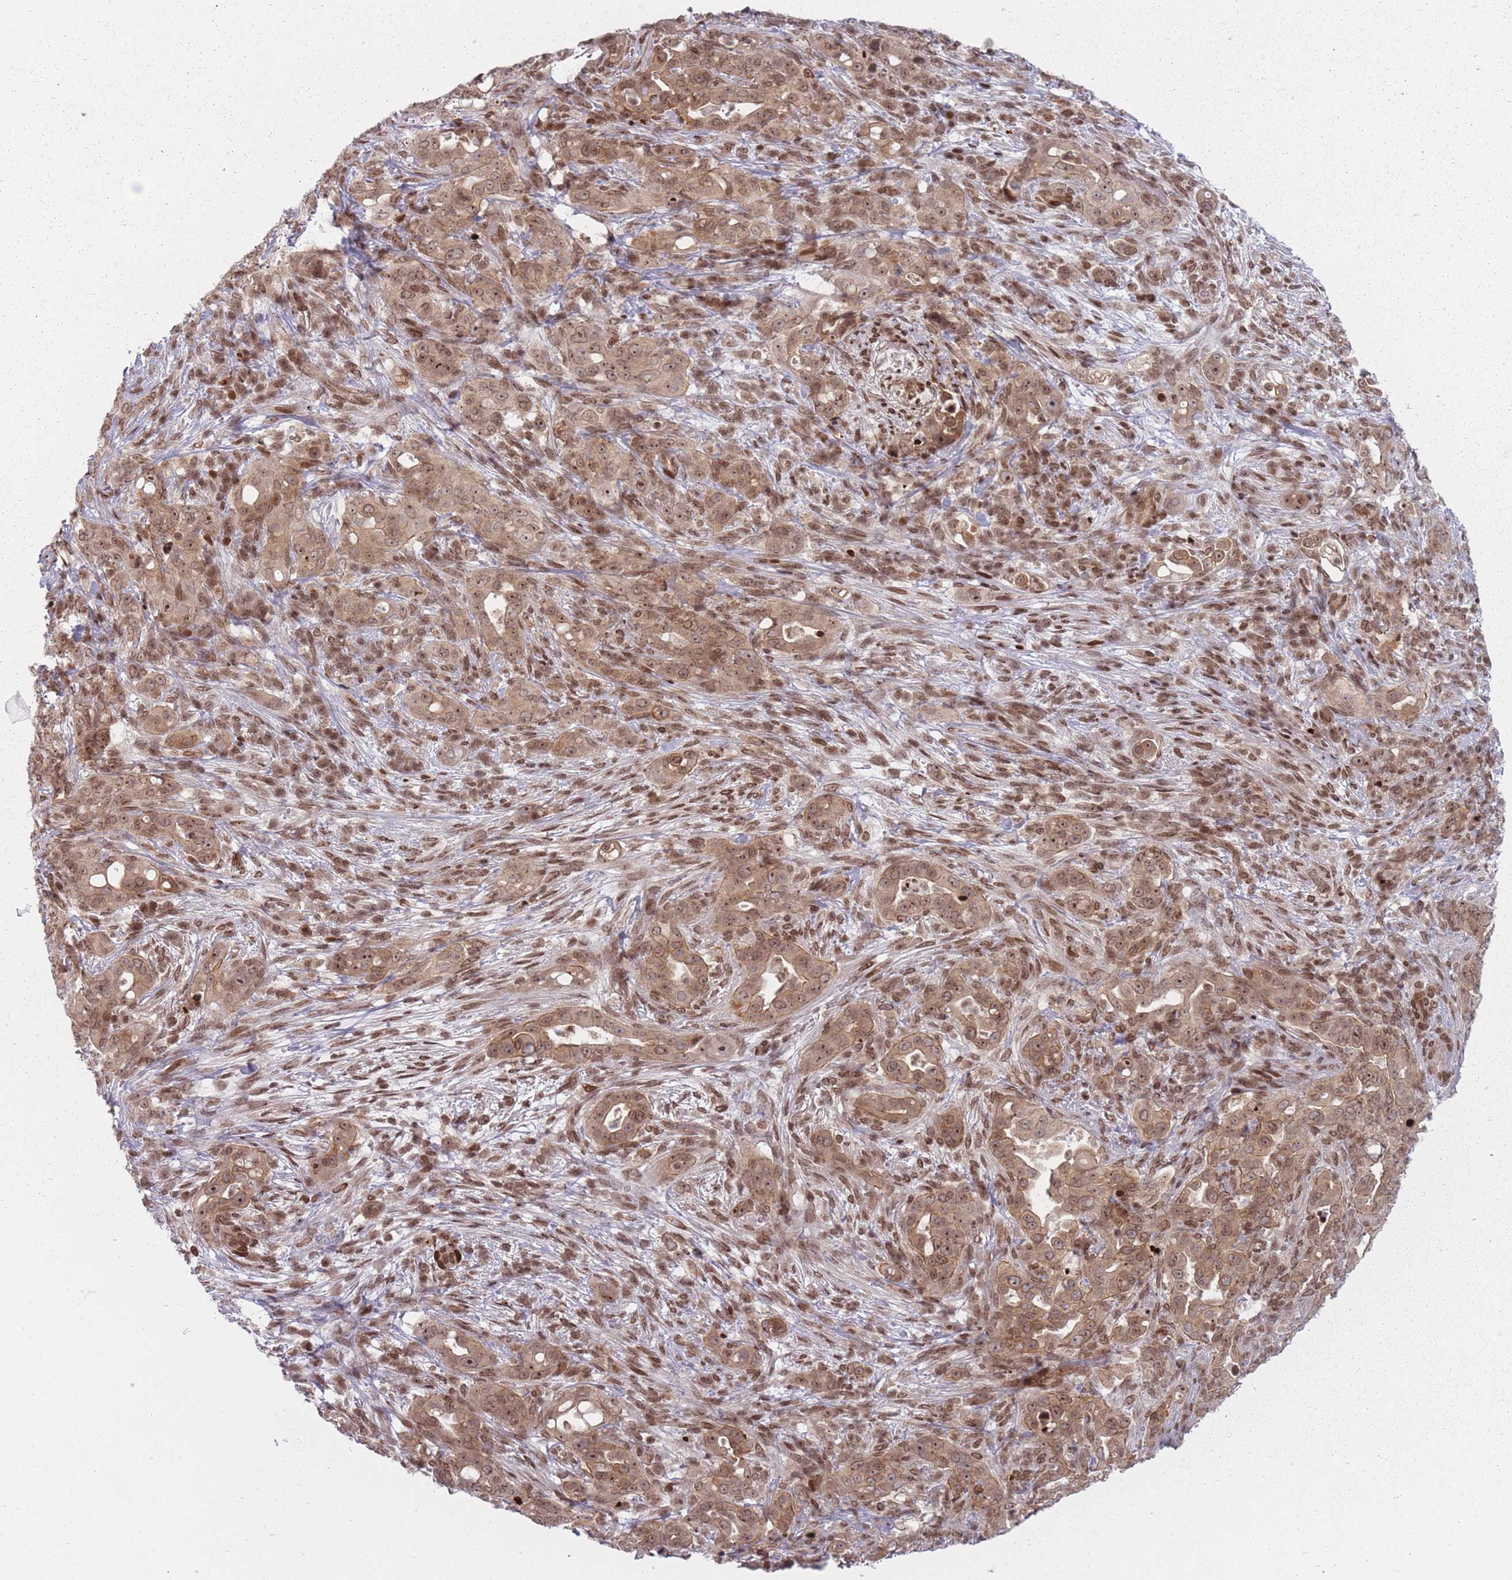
{"staining": {"intensity": "moderate", "quantity": ">75%", "location": "cytoplasmic/membranous,nuclear"}, "tissue": "pancreatic cancer", "cell_type": "Tumor cells", "image_type": "cancer", "snomed": [{"axis": "morphology", "description": "Normal tissue, NOS"}, {"axis": "morphology", "description": "Adenocarcinoma, NOS"}, {"axis": "topography", "description": "Lymph node"}, {"axis": "topography", "description": "Pancreas"}], "caption": "The immunohistochemical stain labels moderate cytoplasmic/membranous and nuclear positivity in tumor cells of pancreatic cancer tissue.", "gene": "TMC6", "patient": {"sex": "female", "age": 67}}